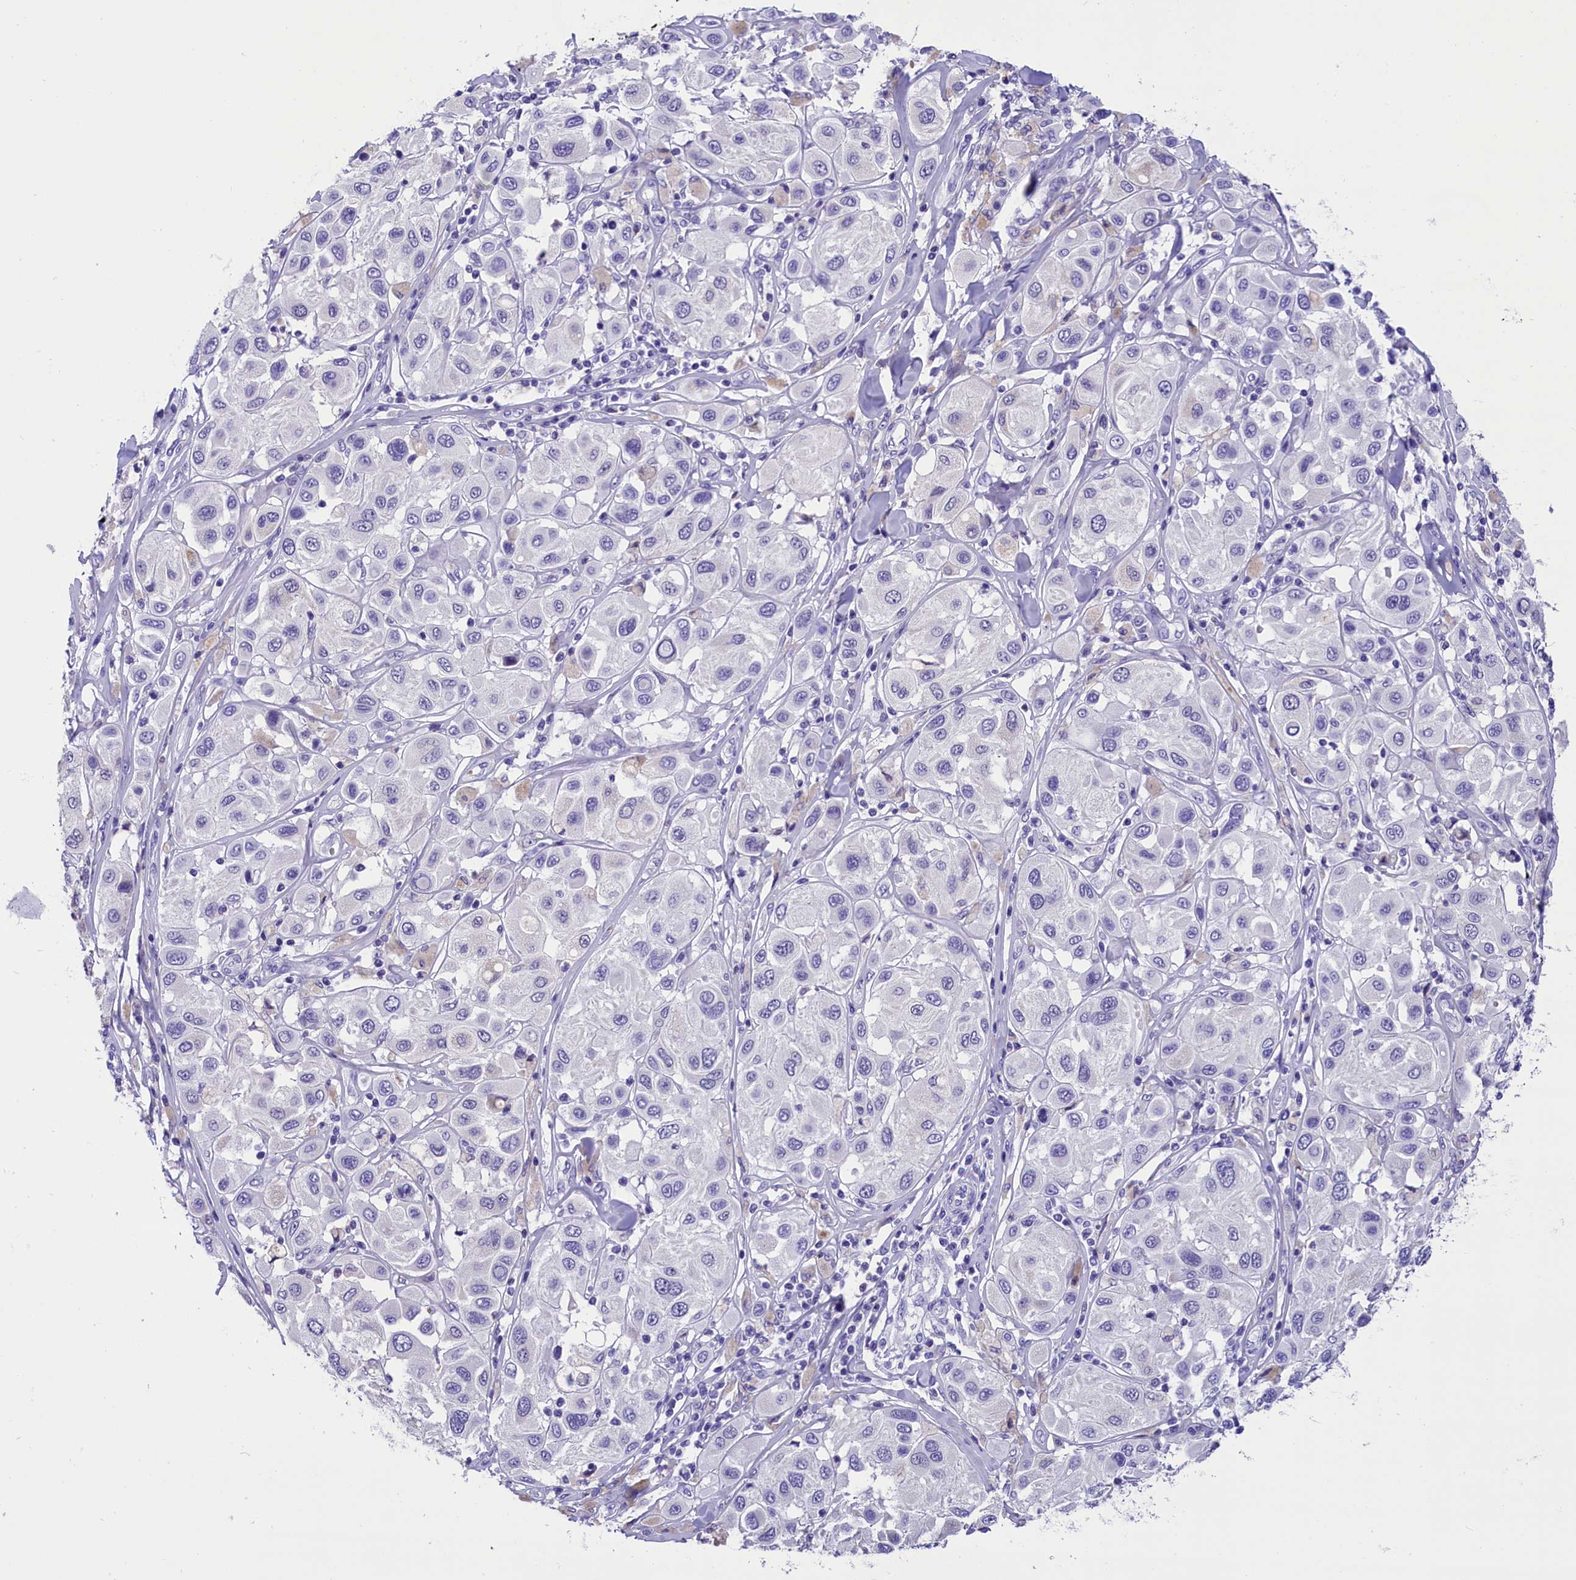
{"staining": {"intensity": "negative", "quantity": "none", "location": "none"}, "tissue": "melanoma", "cell_type": "Tumor cells", "image_type": "cancer", "snomed": [{"axis": "morphology", "description": "Malignant melanoma, Metastatic site"}, {"axis": "topography", "description": "Skin"}], "caption": "Photomicrograph shows no significant protein staining in tumor cells of melanoma.", "gene": "ABAT", "patient": {"sex": "male", "age": 41}}